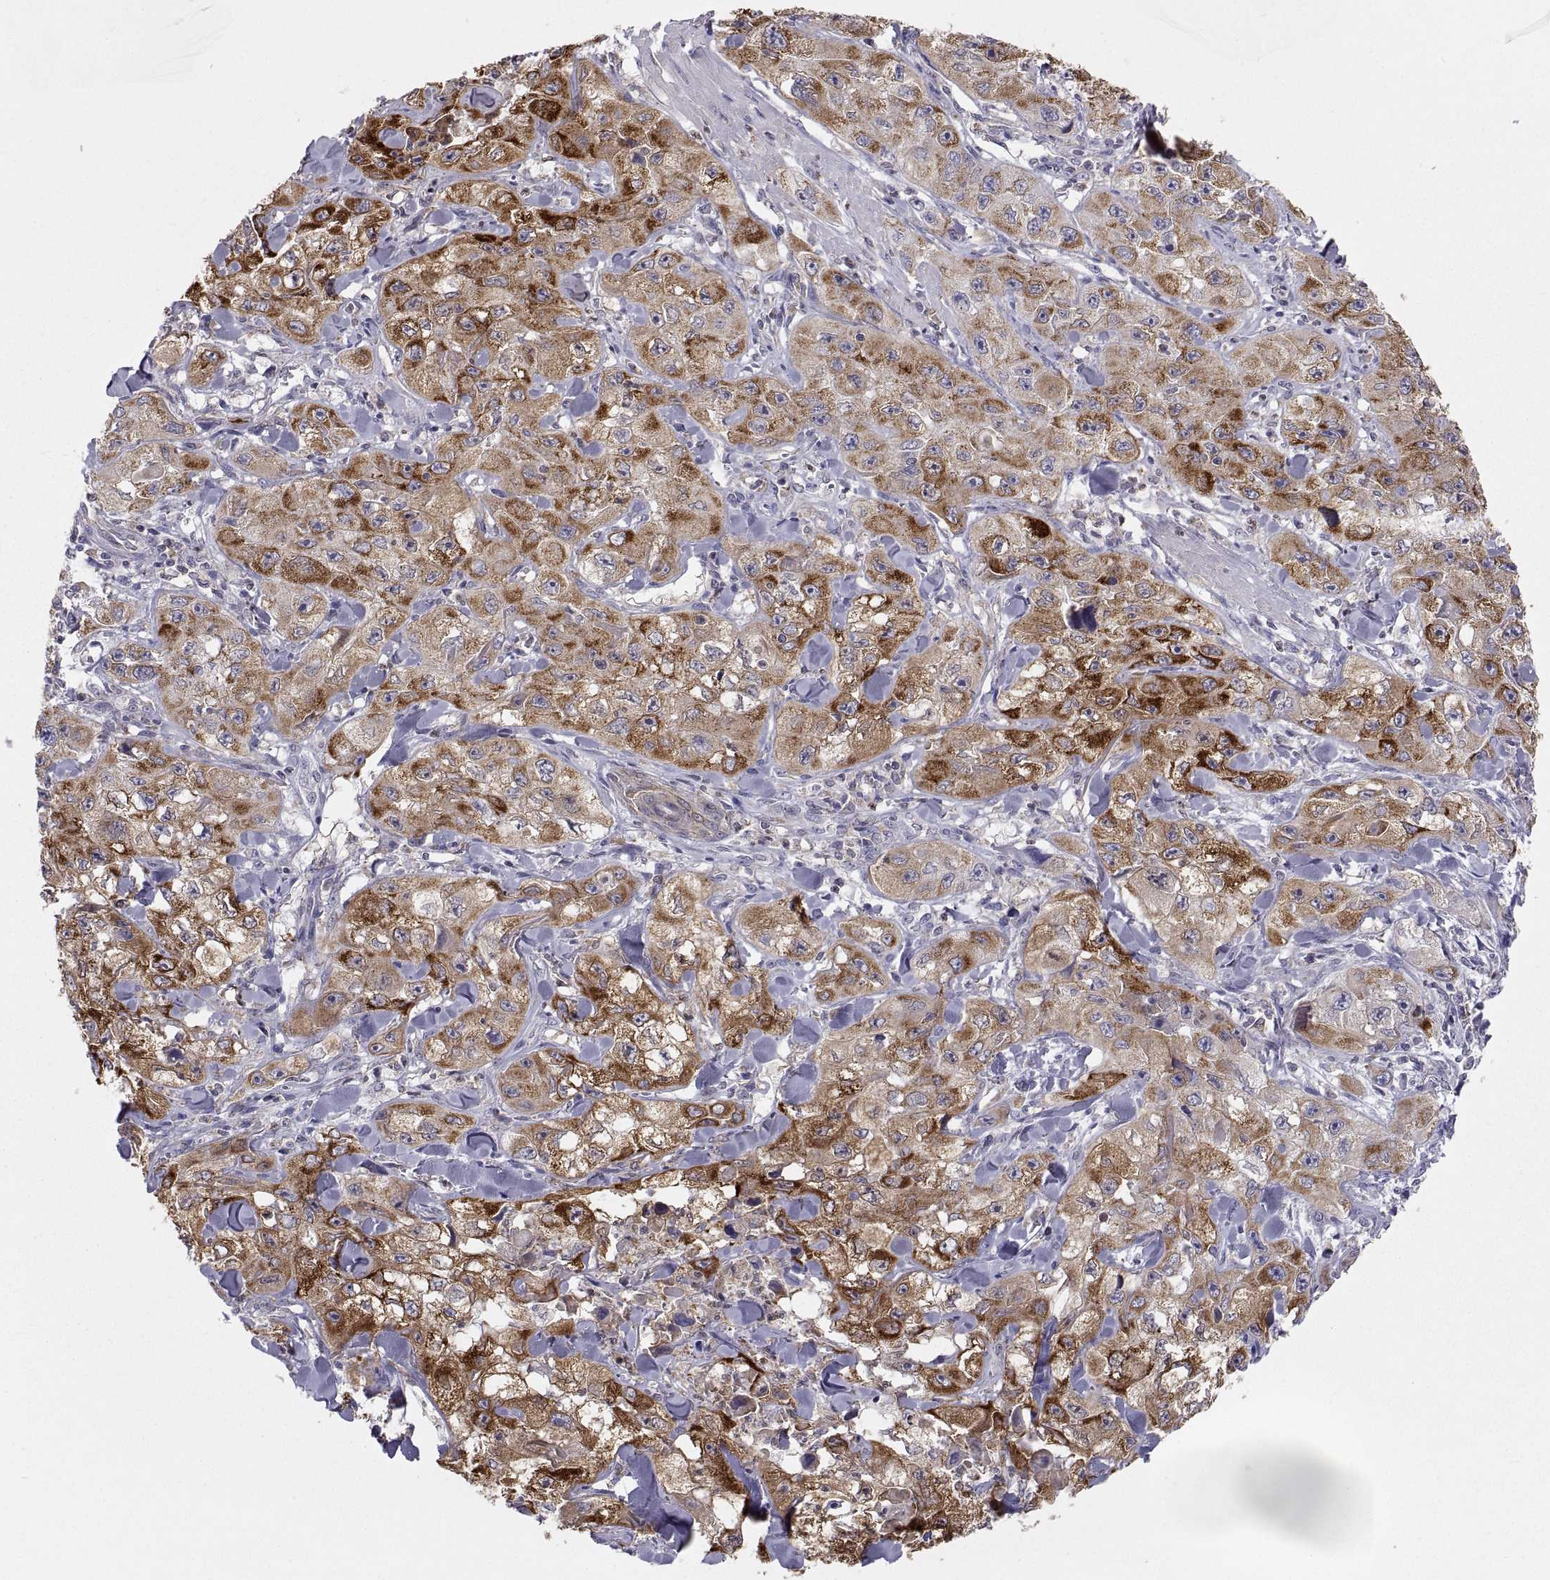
{"staining": {"intensity": "strong", "quantity": ">75%", "location": "cytoplasmic/membranous"}, "tissue": "skin cancer", "cell_type": "Tumor cells", "image_type": "cancer", "snomed": [{"axis": "morphology", "description": "Squamous cell carcinoma, NOS"}, {"axis": "topography", "description": "Skin"}, {"axis": "topography", "description": "Subcutis"}], "caption": "Skin cancer stained with a protein marker exhibits strong staining in tumor cells.", "gene": "ERO1A", "patient": {"sex": "male", "age": 73}}